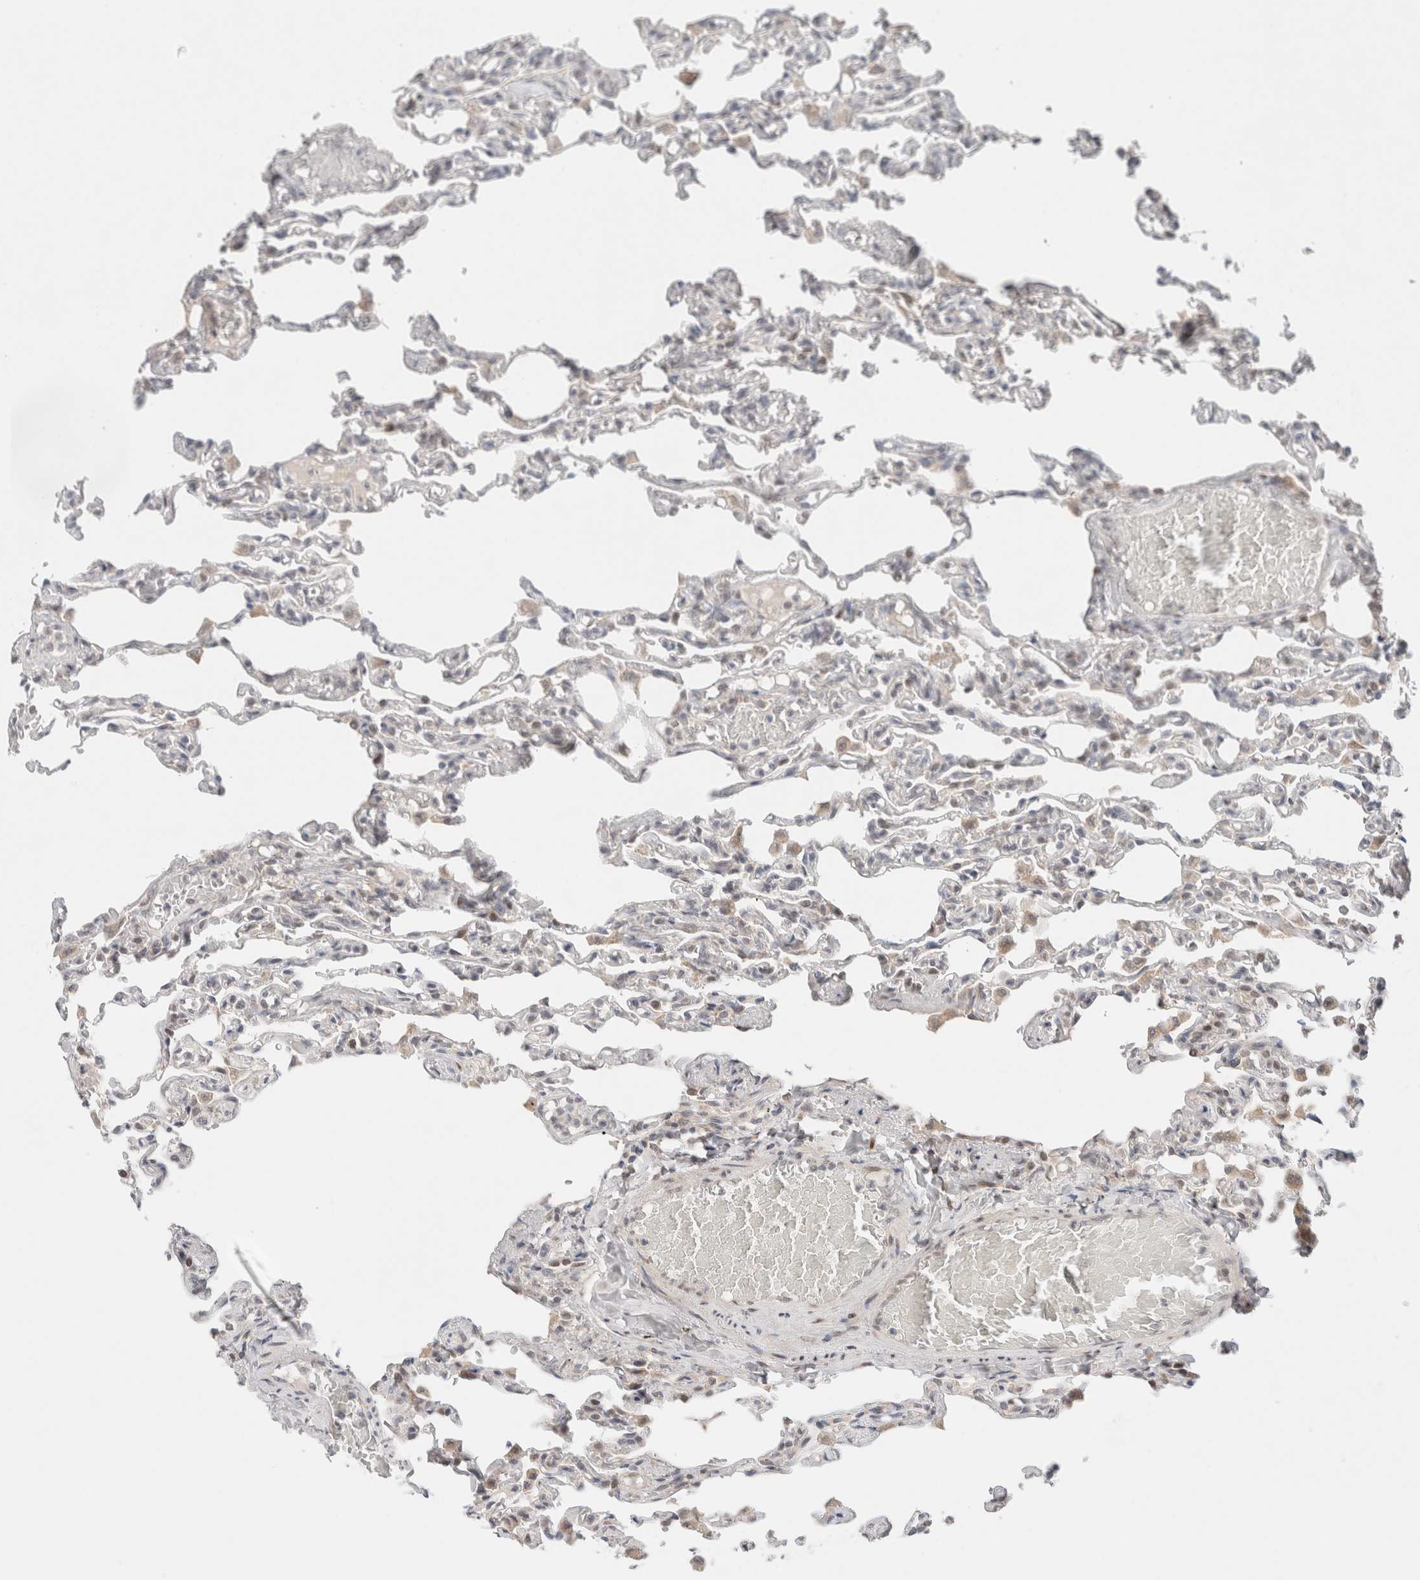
{"staining": {"intensity": "weak", "quantity": "<25%", "location": "cytoplasmic/membranous"}, "tissue": "lung", "cell_type": "Alveolar cells", "image_type": "normal", "snomed": [{"axis": "morphology", "description": "Normal tissue, NOS"}, {"axis": "topography", "description": "Lung"}], "caption": "A photomicrograph of human lung is negative for staining in alveolar cells. (DAB (3,3'-diaminobenzidine) IHC, high magnification).", "gene": "ERI3", "patient": {"sex": "male", "age": 21}}